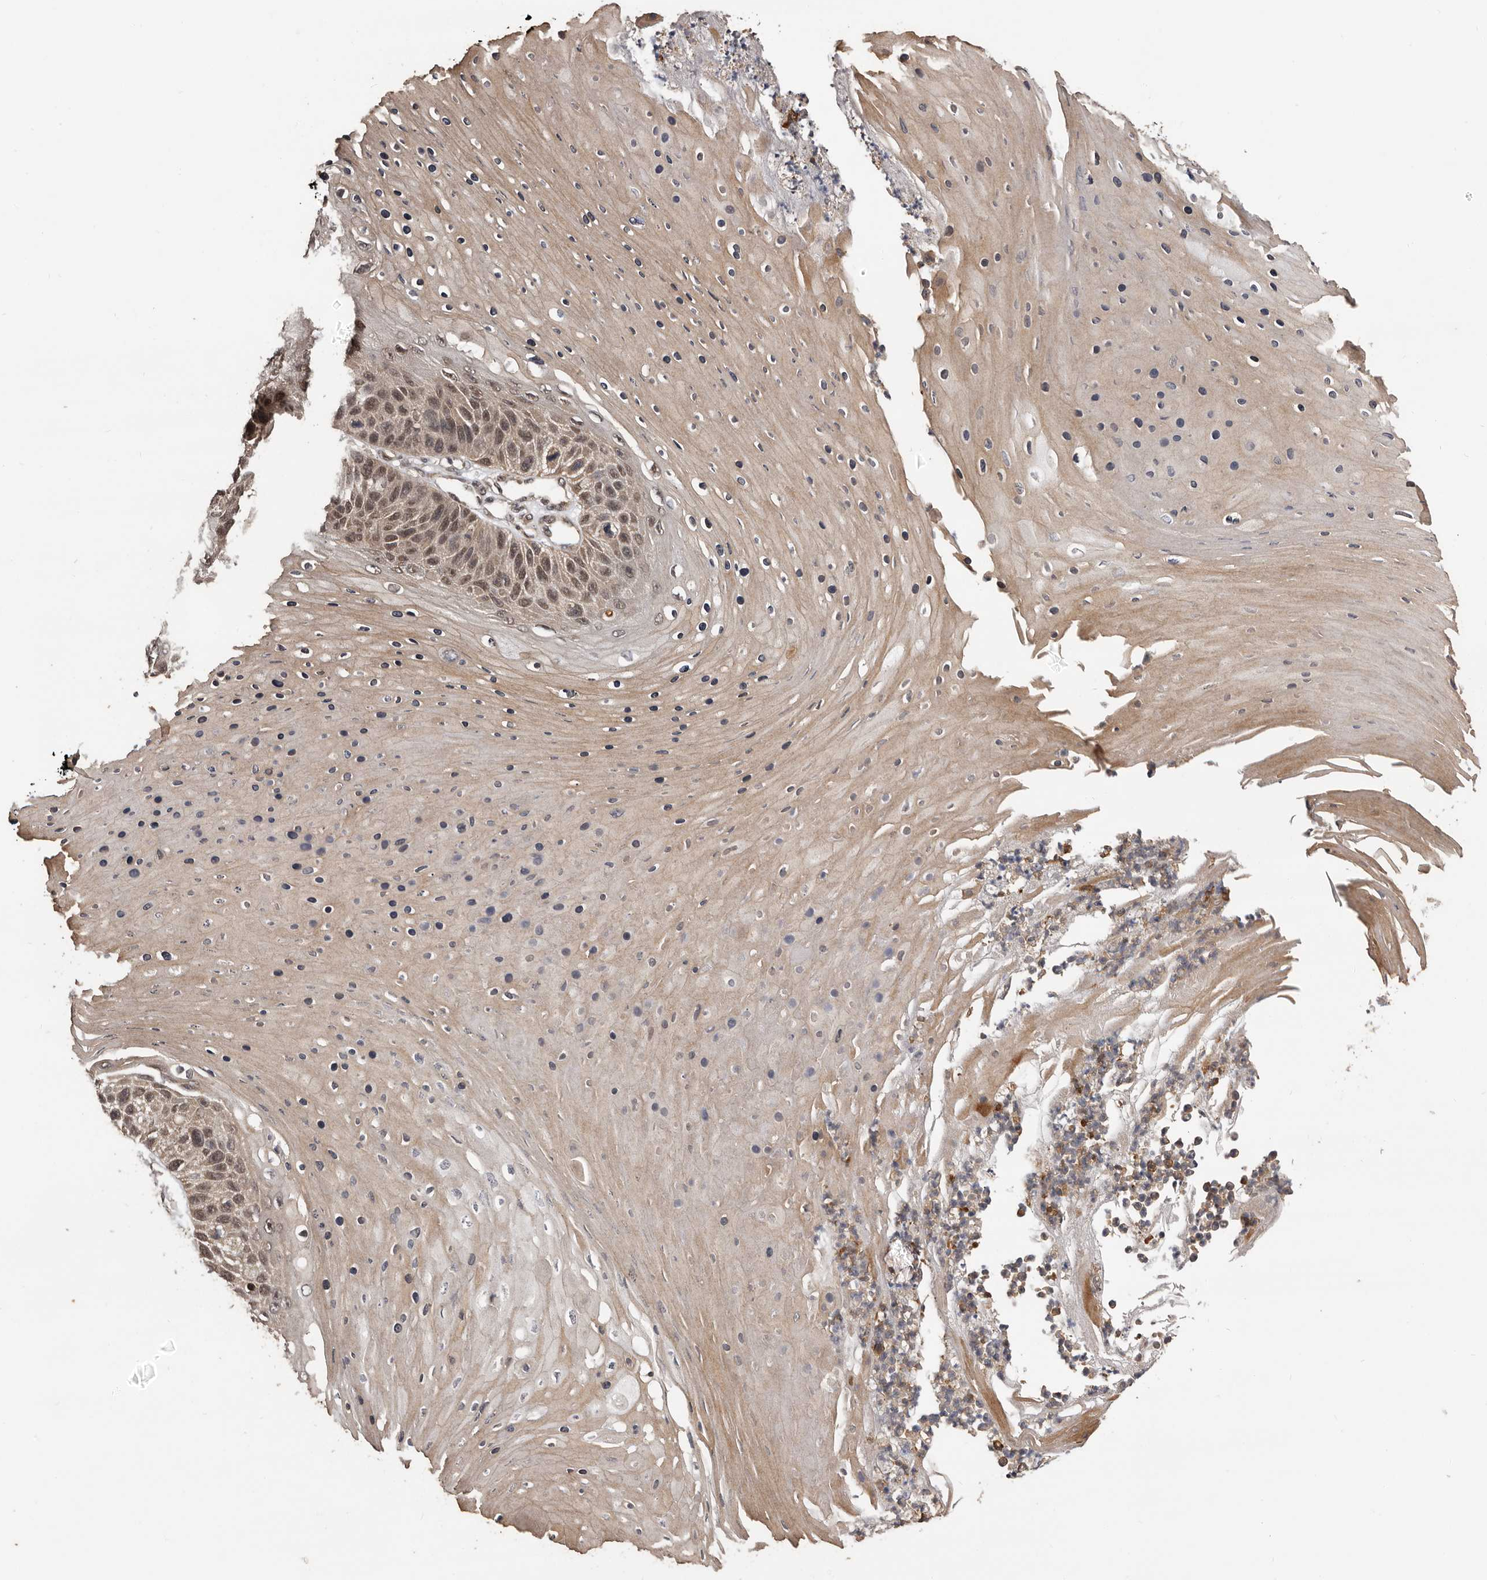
{"staining": {"intensity": "weak", "quantity": ">75%", "location": "cytoplasmic/membranous,nuclear"}, "tissue": "skin cancer", "cell_type": "Tumor cells", "image_type": "cancer", "snomed": [{"axis": "morphology", "description": "Squamous cell carcinoma, NOS"}, {"axis": "topography", "description": "Skin"}], "caption": "Approximately >75% of tumor cells in human skin cancer demonstrate weak cytoplasmic/membranous and nuclear protein expression as visualized by brown immunohistochemical staining.", "gene": "VPS37A", "patient": {"sex": "female", "age": 88}}